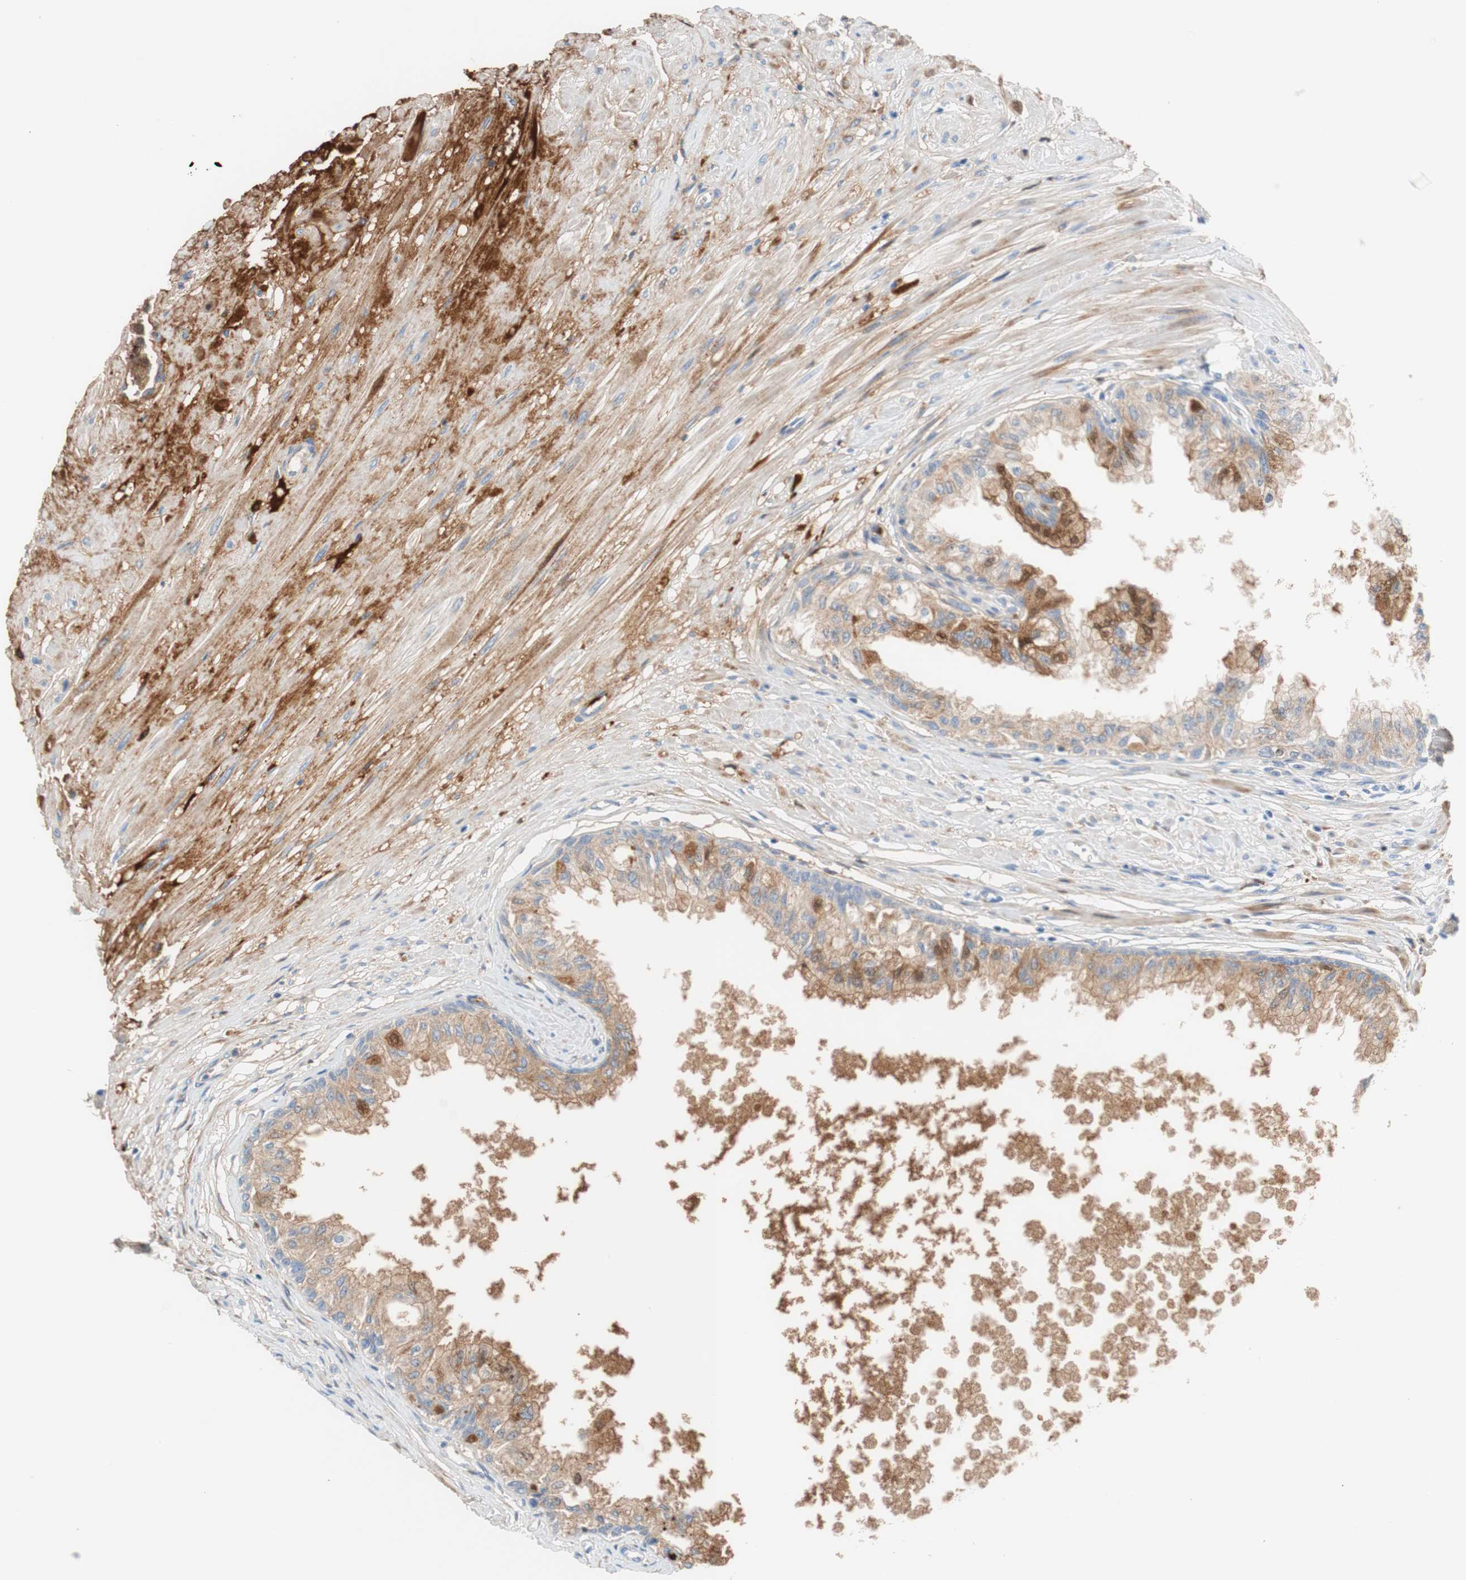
{"staining": {"intensity": "weak", "quantity": ">75%", "location": "cytoplasmic/membranous"}, "tissue": "prostate", "cell_type": "Glandular cells", "image_type": "normal", "snomed": [{"axis": "morphology", "description": "Normal tissue, NOS"}, {"axis": "topography", "description": "Prostate"}, {"axis": "topography", "description": "Seminal veicle"}], "caption": "Protein expression by immunohistochemistry (IHC) reveals weak cytoplasmic/membranous expression in approximately >75% of glandular cells in benign prostate.", "gene": "RBP4", "patient": {"sex": "male", "age": 60}}